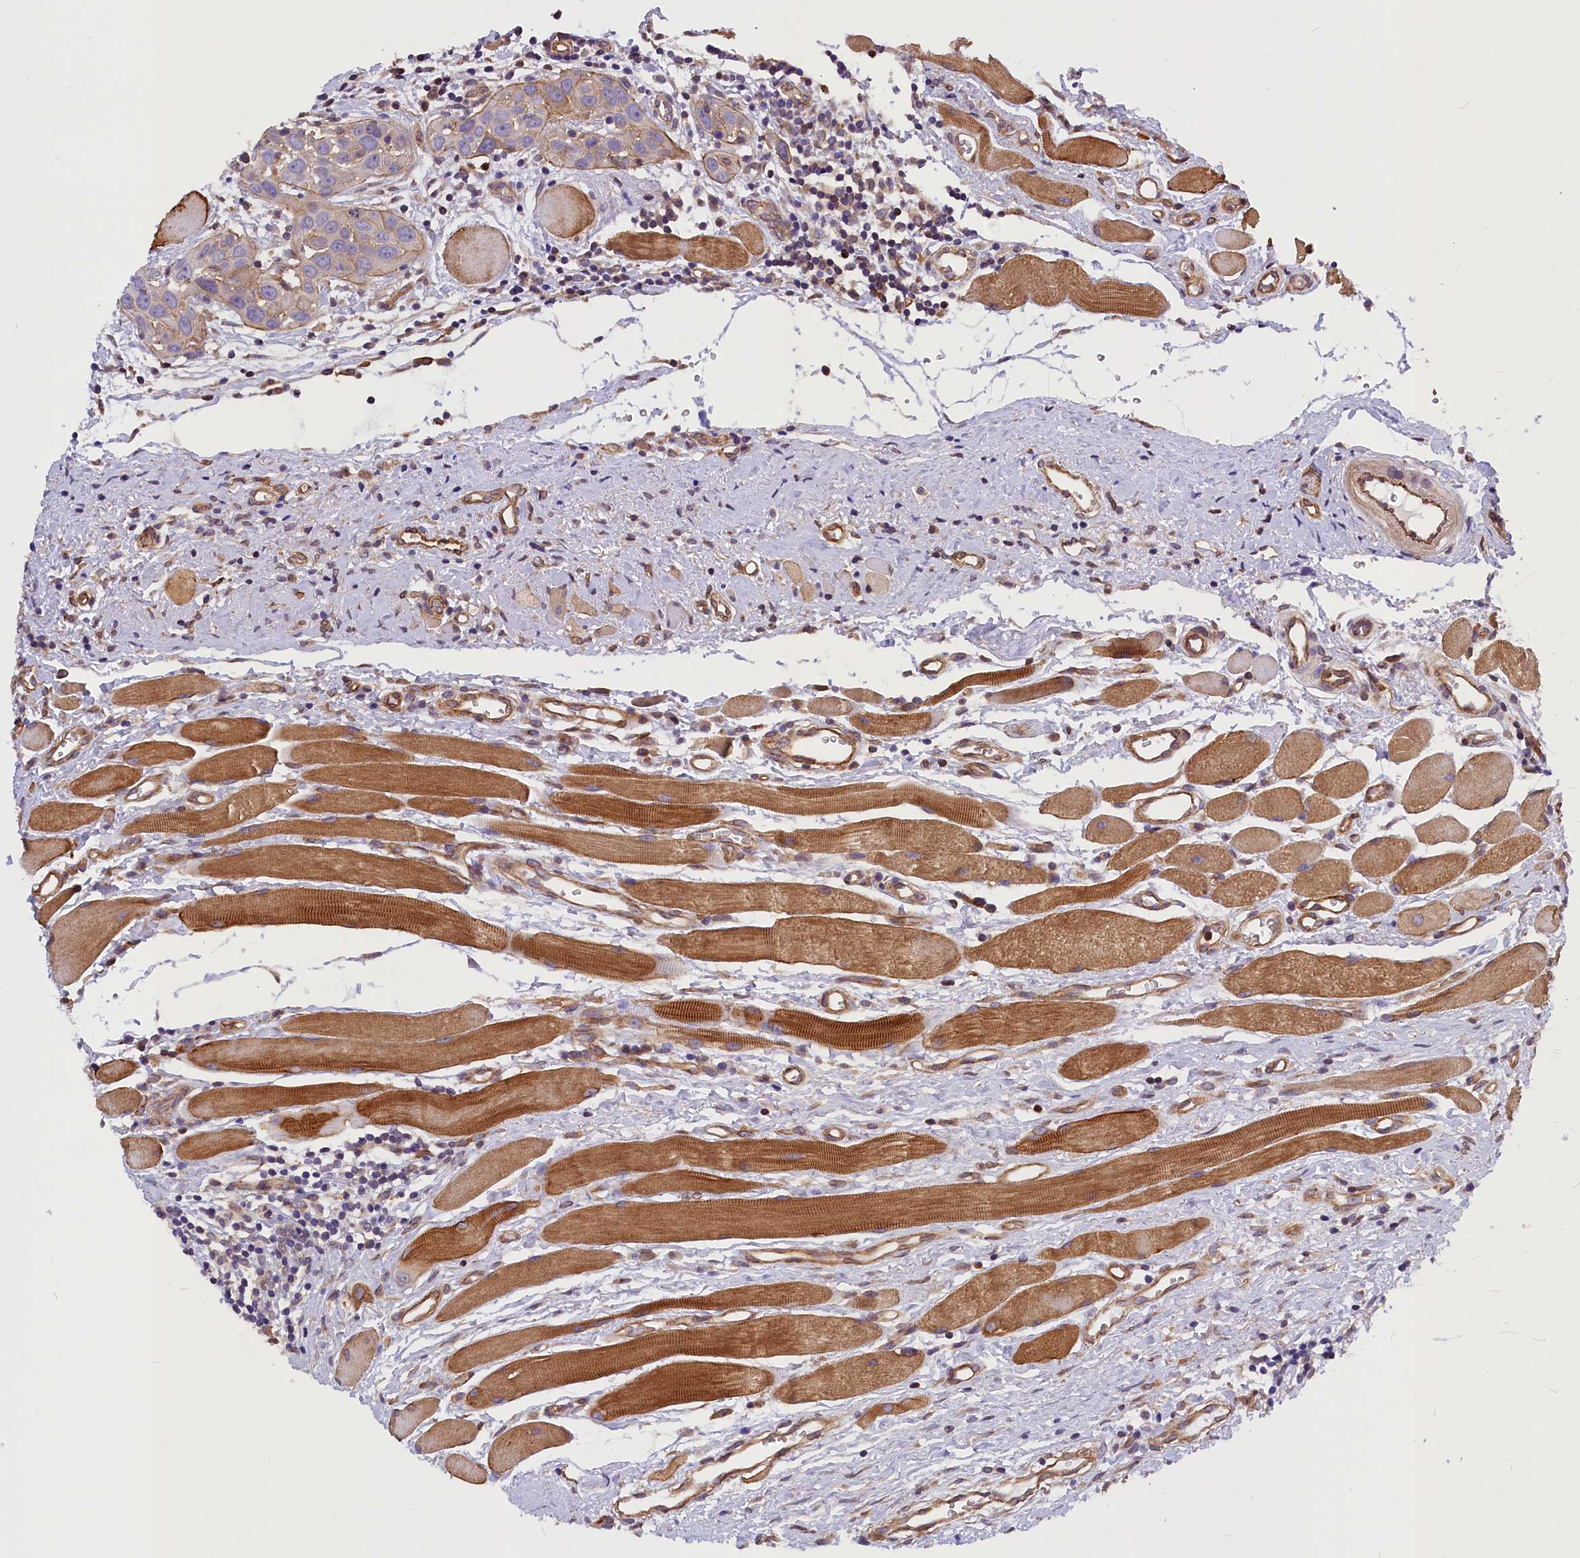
{"staining": {"intensity": "negative", "quantity": "none", "location": "none"}, "tissue": "head and neck cancer", "cell_type": "Tumor cells", "image_type": "cancer", "snomed": [{"axis": "morphology", "description": "Squamous cell carcinoma, NOS"}, {"axis": "topography", "description": "Oral tissue"}, {"axis": "topography", "description": "Head-Neck"}], "caption": "Photomicrograph shows no significant protein staining in tumor cells of head and neck cancer (squamous cell carcinoma).", "gene": "MED20", "patient": {"sex": "female", "age": 50}}